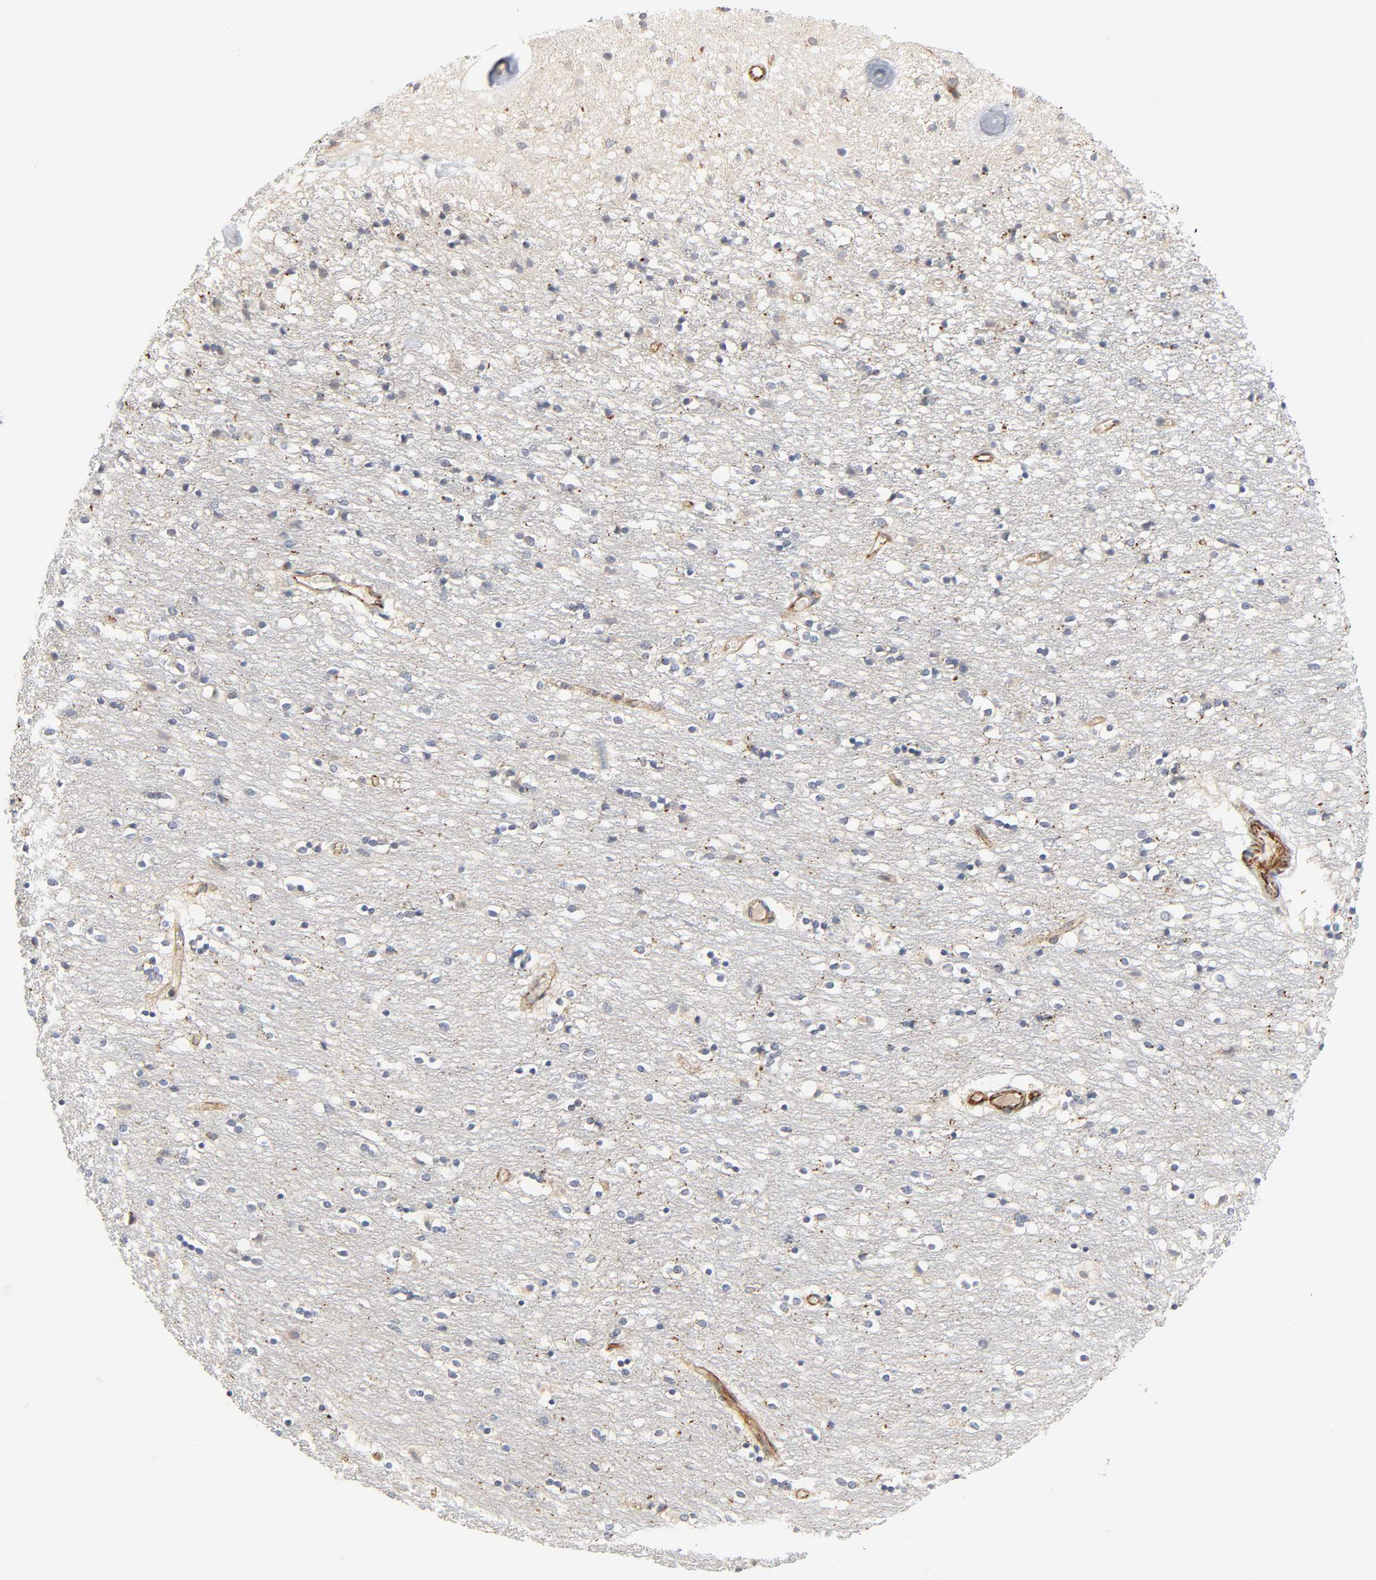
{"staining": {"intensity": "weak", "quantity": "<25%", "location": "cytoplasmic/membranous"}, "tissue": "caudate", "cell_type": "Glial cells", "image_type": "normal", "snomed": [{"axis": "morphology", "description": "Normal tissue, NOS"}, {"axis": "topography", "description": "Lateral ventricle wall"}], "caption": "Micrograph shows no significant protein staining in glial cells of normal caudate.", "gene": "REEP5", "patient": {"sex": "female", "age": 54}}